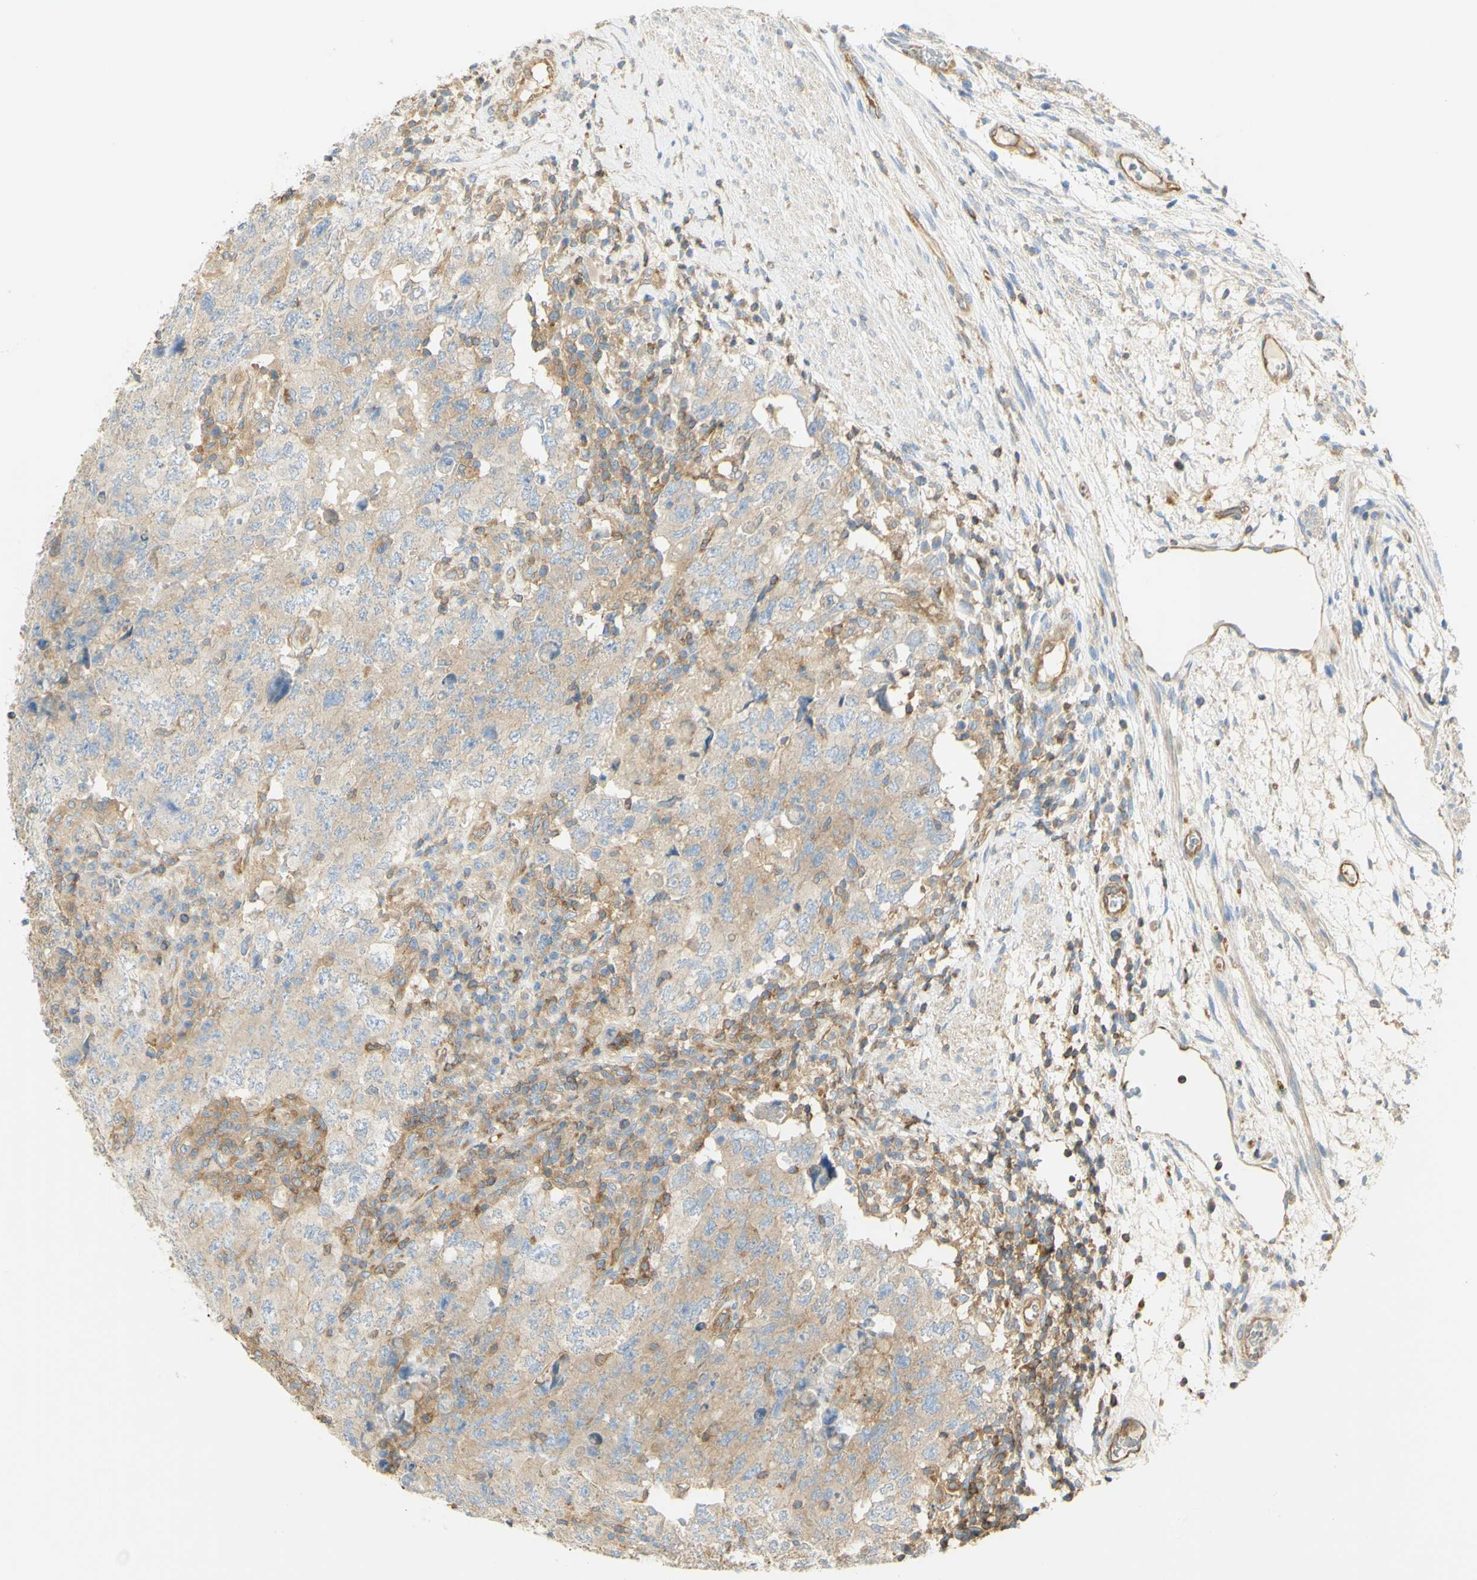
{"staining": {"intensity": "moderate", "quantity": ">75%", "location": "cytoplasmic/membranous"}, "tissue": "testis cancer", "cell_type": "Tumor cells", "image_type": "cancer", "snomed": [{"axis": "morphology", "description": "Carcinoma, Embryonal, NOS"}, {"axis": "topography", "description": "Testis"}], "caption": "The histopathology image reveals staining of embryonal carcinoma (testis), revealing moderate cytoplasmic/membranous protein staining (brown color) within tumor cells.", "gene": "IKBKG", "patient": {"sex": "male", "age": 26}}